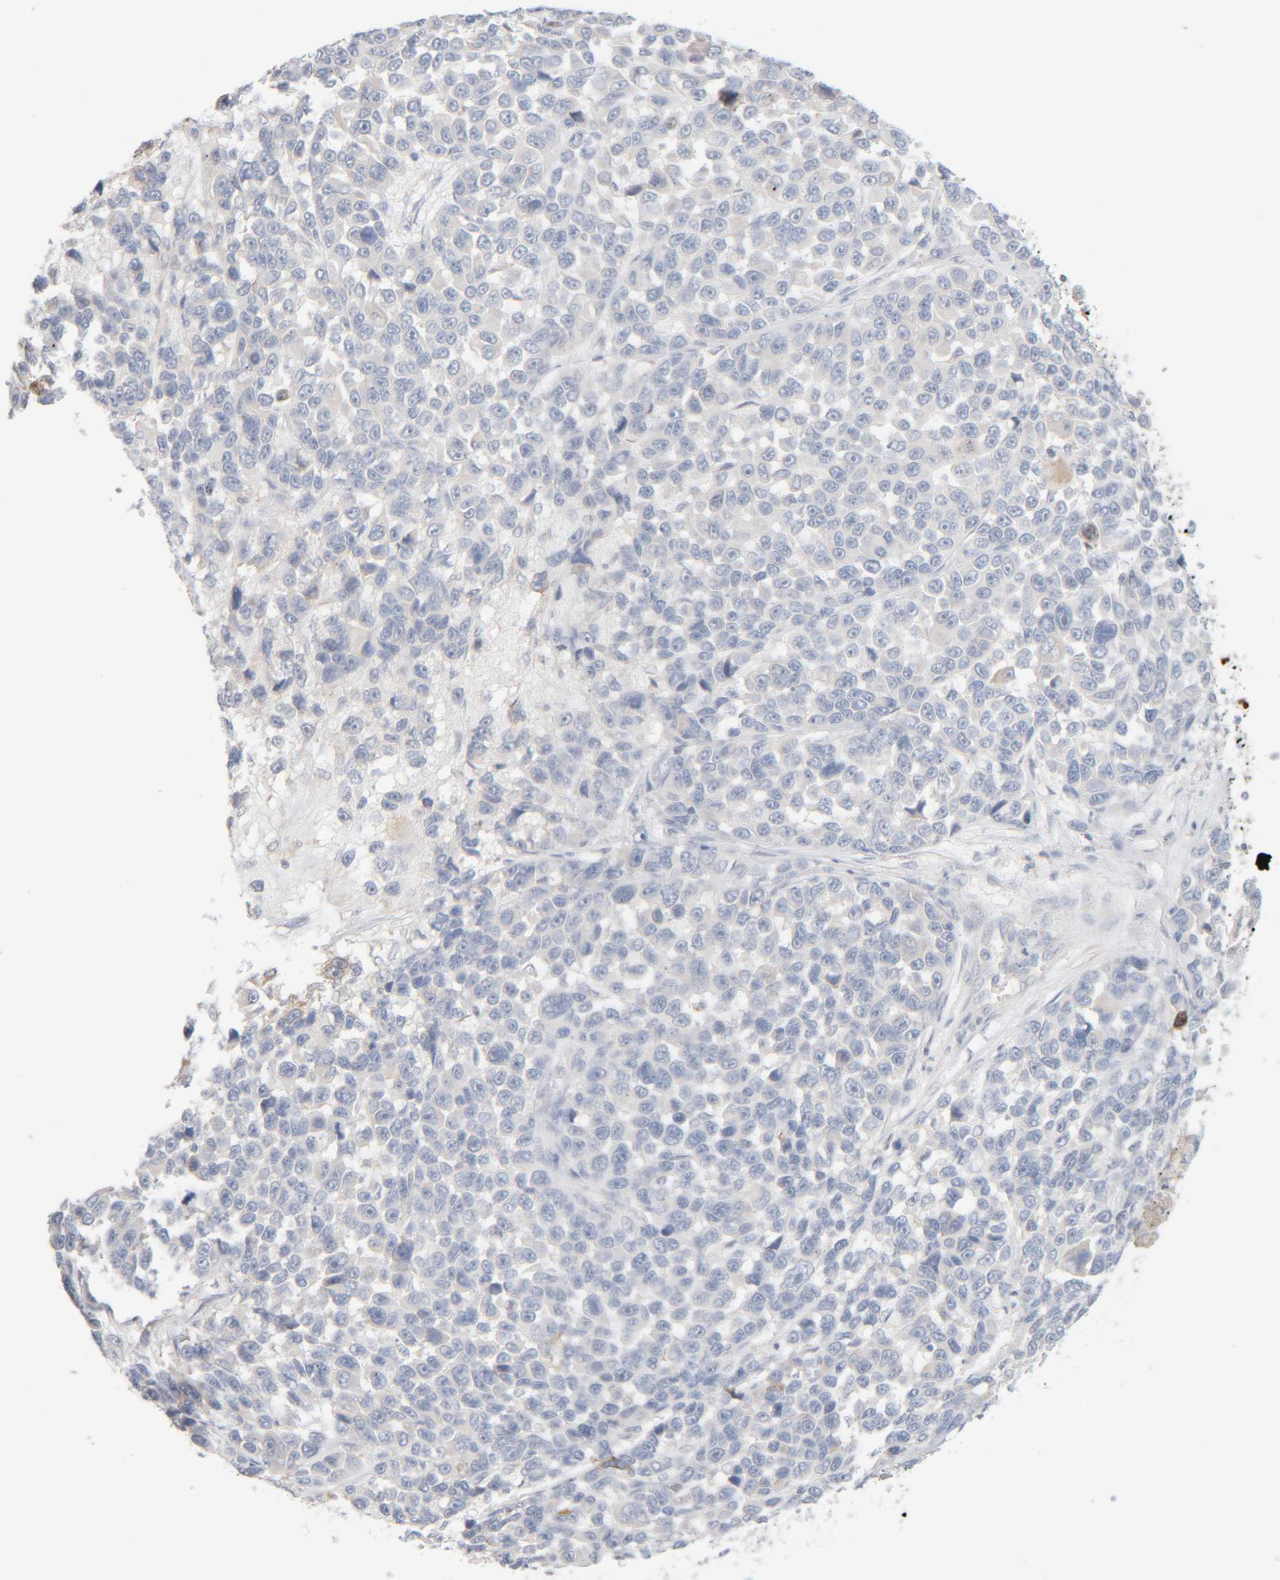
{"staining": {"intensity": "negative", "quantity": "none", "location": "none"}, "tissue": "melanoma", "cell_type": "Tumor cells", "image_type": "cancer", "snomed": [{"axis": "morphology", "description": "Malignant melanoma, NOS"}, {"axis": "topography", "description": "Skin"}], "caption": "This micrograph is of malignant melanoma stained with IHC to label a protein in brown with the nuclei are counter-stained blue. There is no expression in tumor cells. (Immunohistochemistry, brightfield microscopy, high magnification).", "gene": "RIDA", "patient": {"sex": "male", "age": 53}}